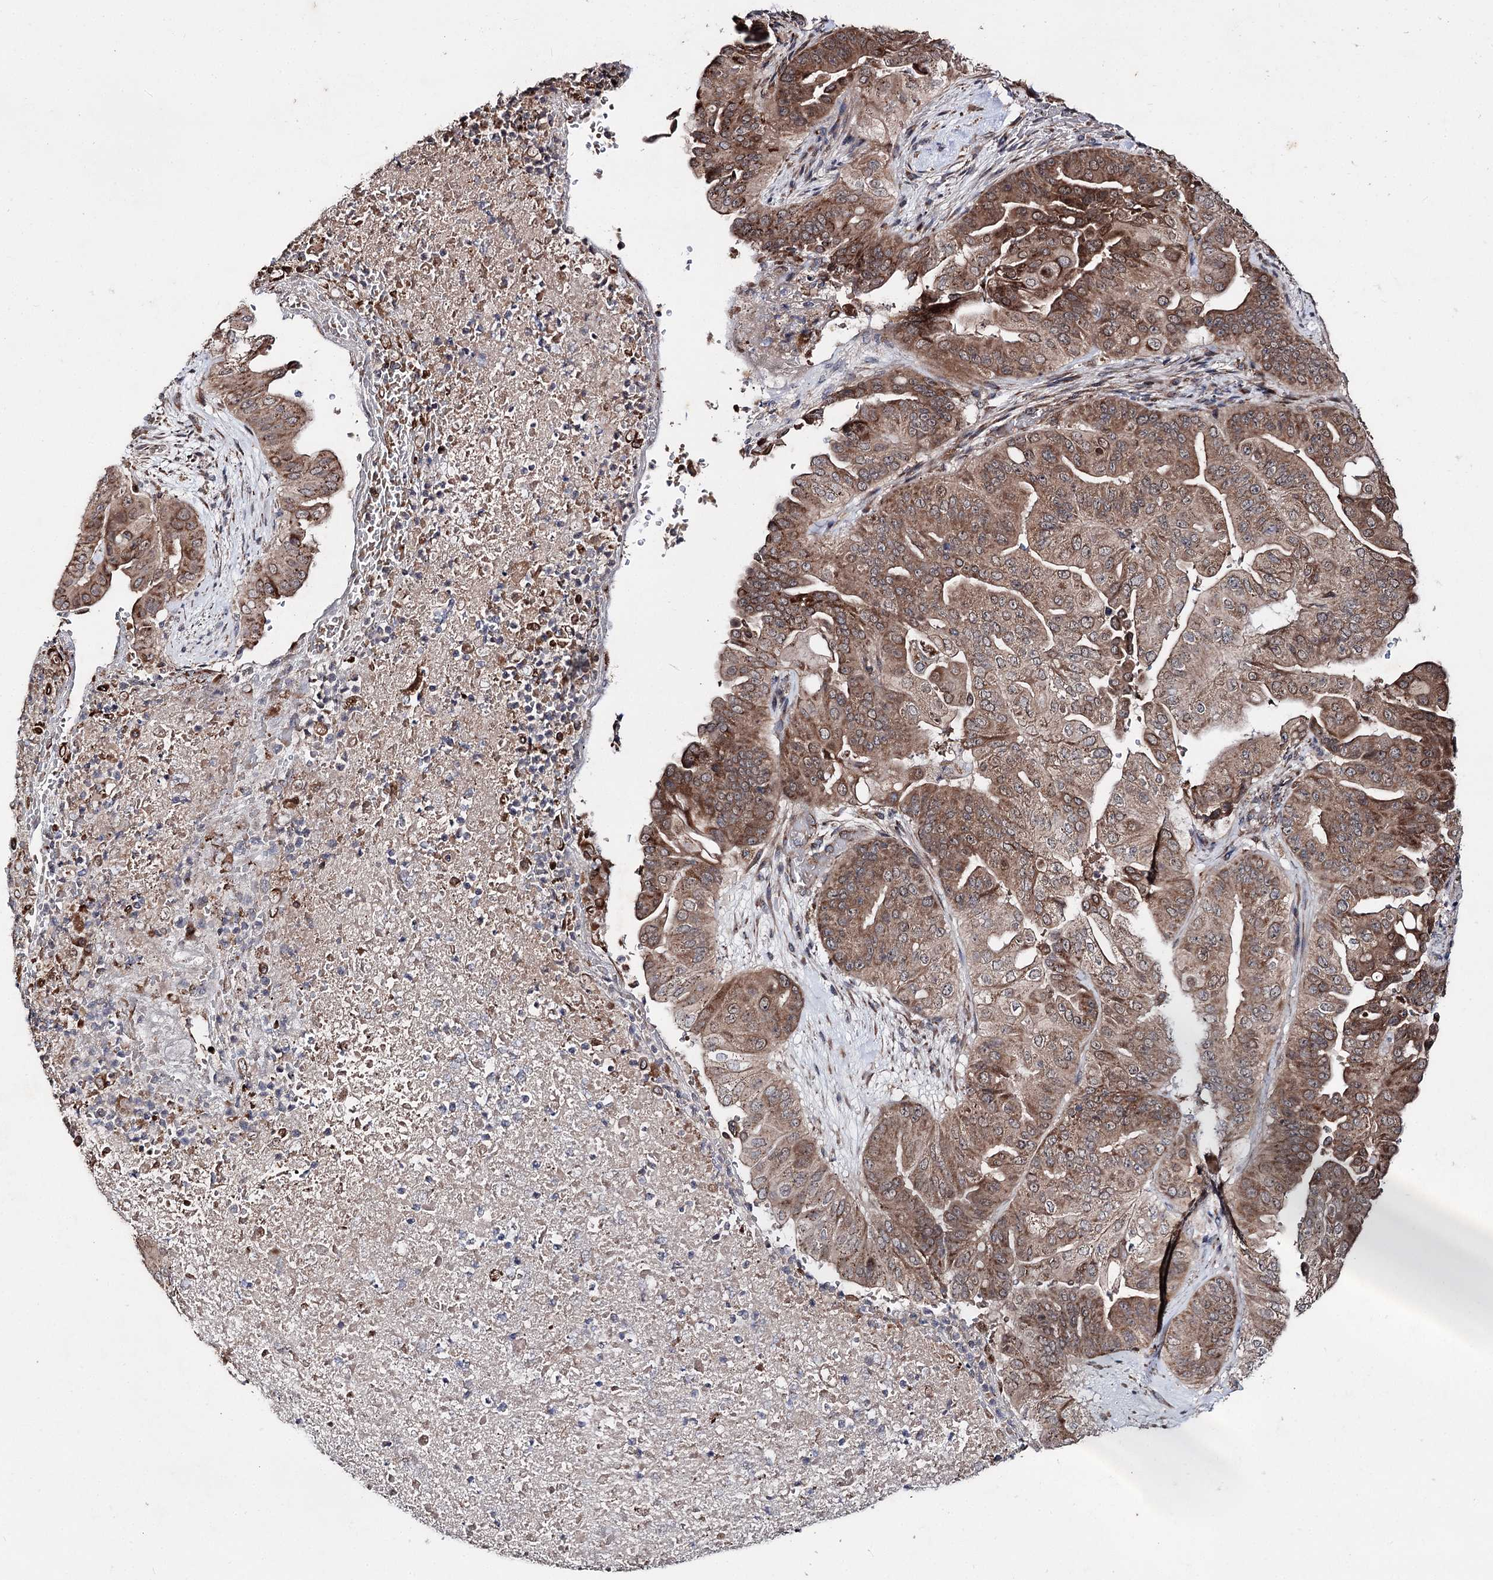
{"staining": {"intensity": "moderate", "quantity": ">75%", "location": "cytoplasmic/membranous"}, "tissue": "pancreatic cancer", "cell_type": "Tumor cells", "image_type": "cancer", "snomed": [{"axis": "morphology", "description": "Adenocarcinoma, NOS"}, {"axis": "topography", "description": "Pancreas"}], "caption": "Immunohistochemistry photomicrograph of neoplastic tissue: human pancreatic adenocarcinoma stained using immunohistochemistry demonstrates medium levels of moderate protein expression localized specifically in the cytoplasmic/membranous of tumor cells, appearing as a cytoplasmic/membranous brown color.", "gene": "MINDY3", "patient": {"sex": "female", "age": 77}}